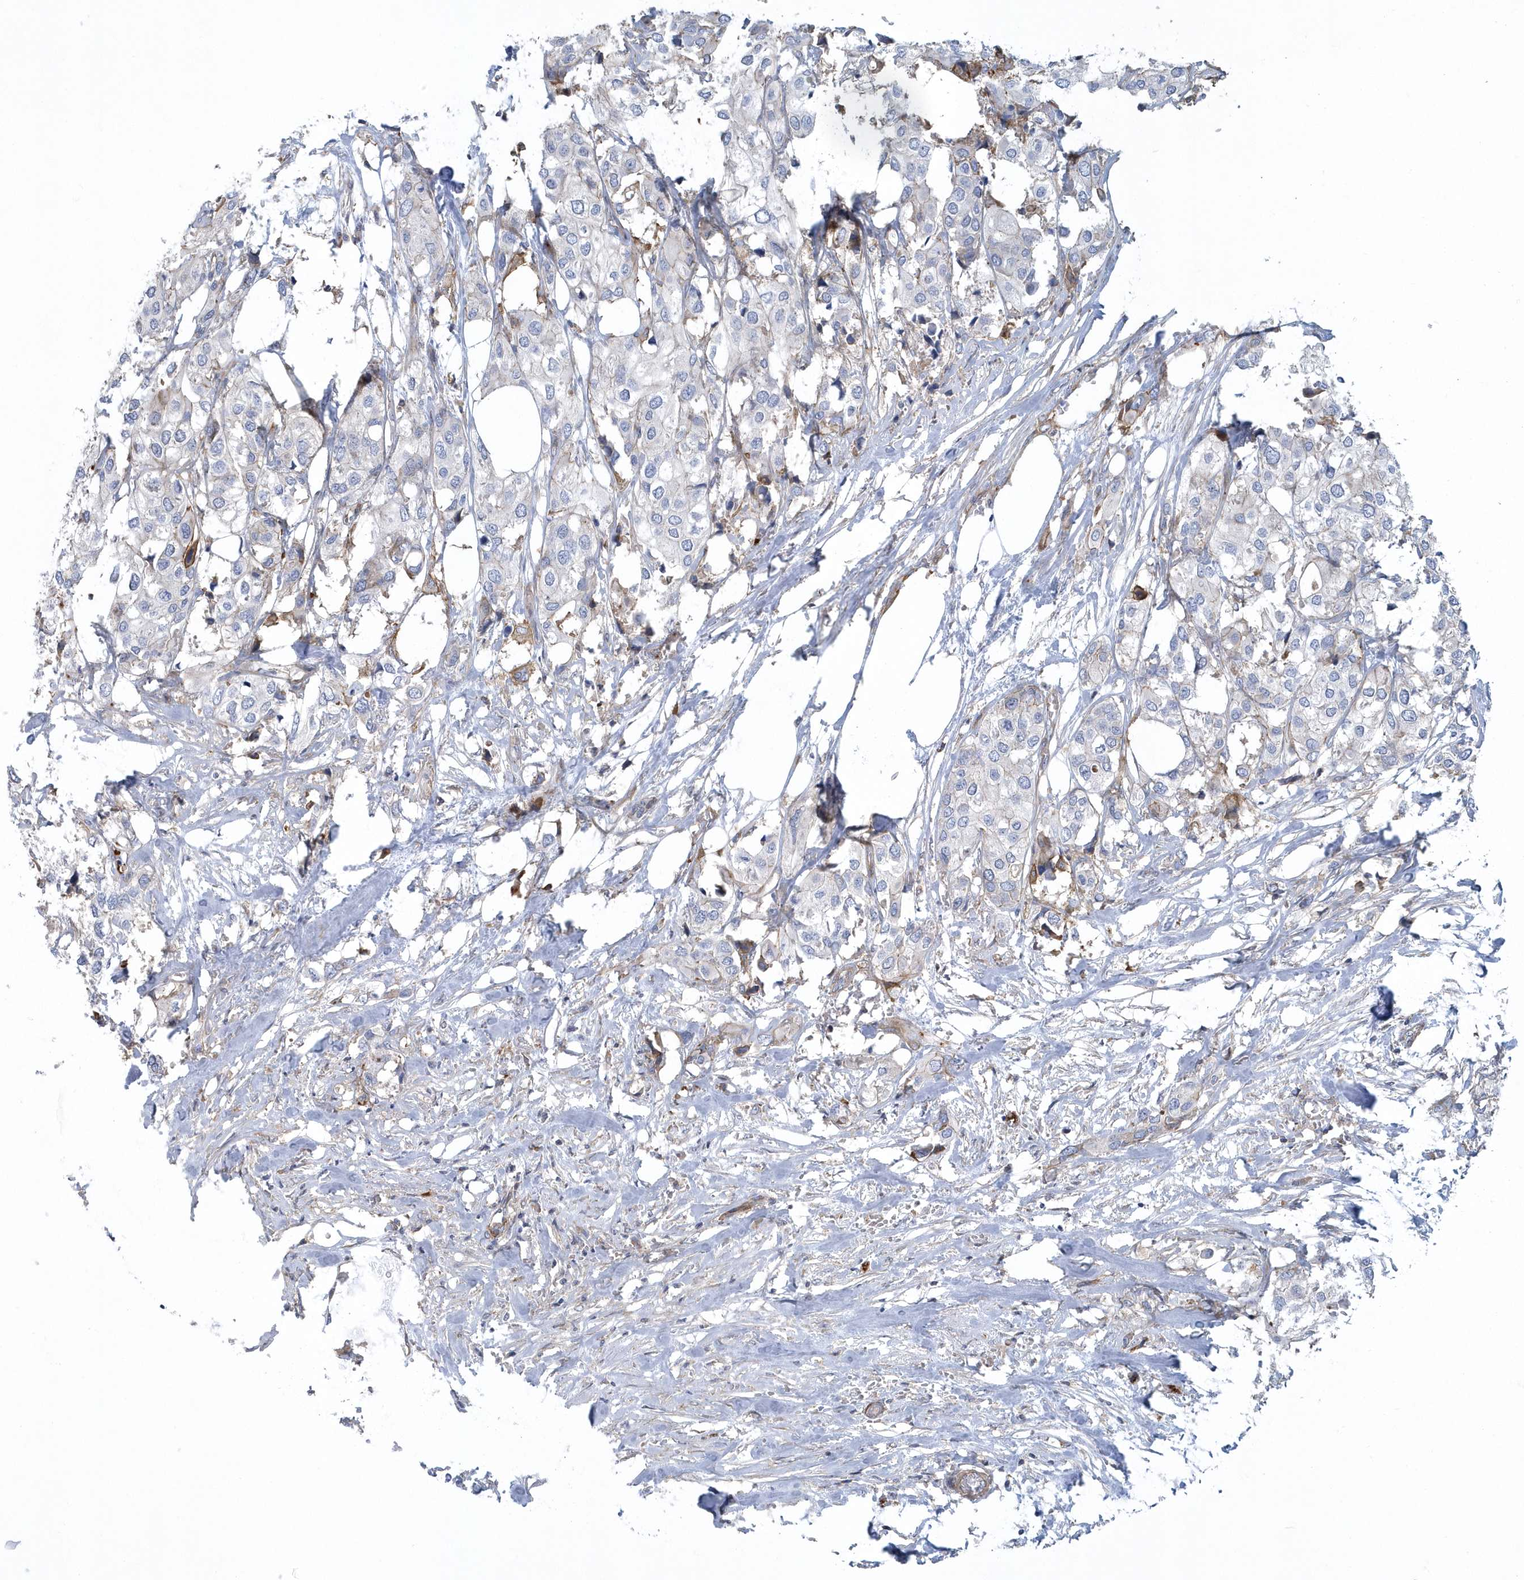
{"staining": {"intensity": "negative", "quantity": "none", "location": "none"}, "tissue": "urothelial cancer", "cell_type": "Tumor cells", "image_type": "cancer", "snomed": [{"axis": "morphology", "description": "Urothelial carcinoma, High grade"}, {"axis": "topography", "description": "Urinary bladder"}], "caption": "Immunohistochemical staining of urothelial cancer displays no significant staining in tumor cells.", "gene": "ARAP2", "patient": {"sex": "male", "age": 64}}